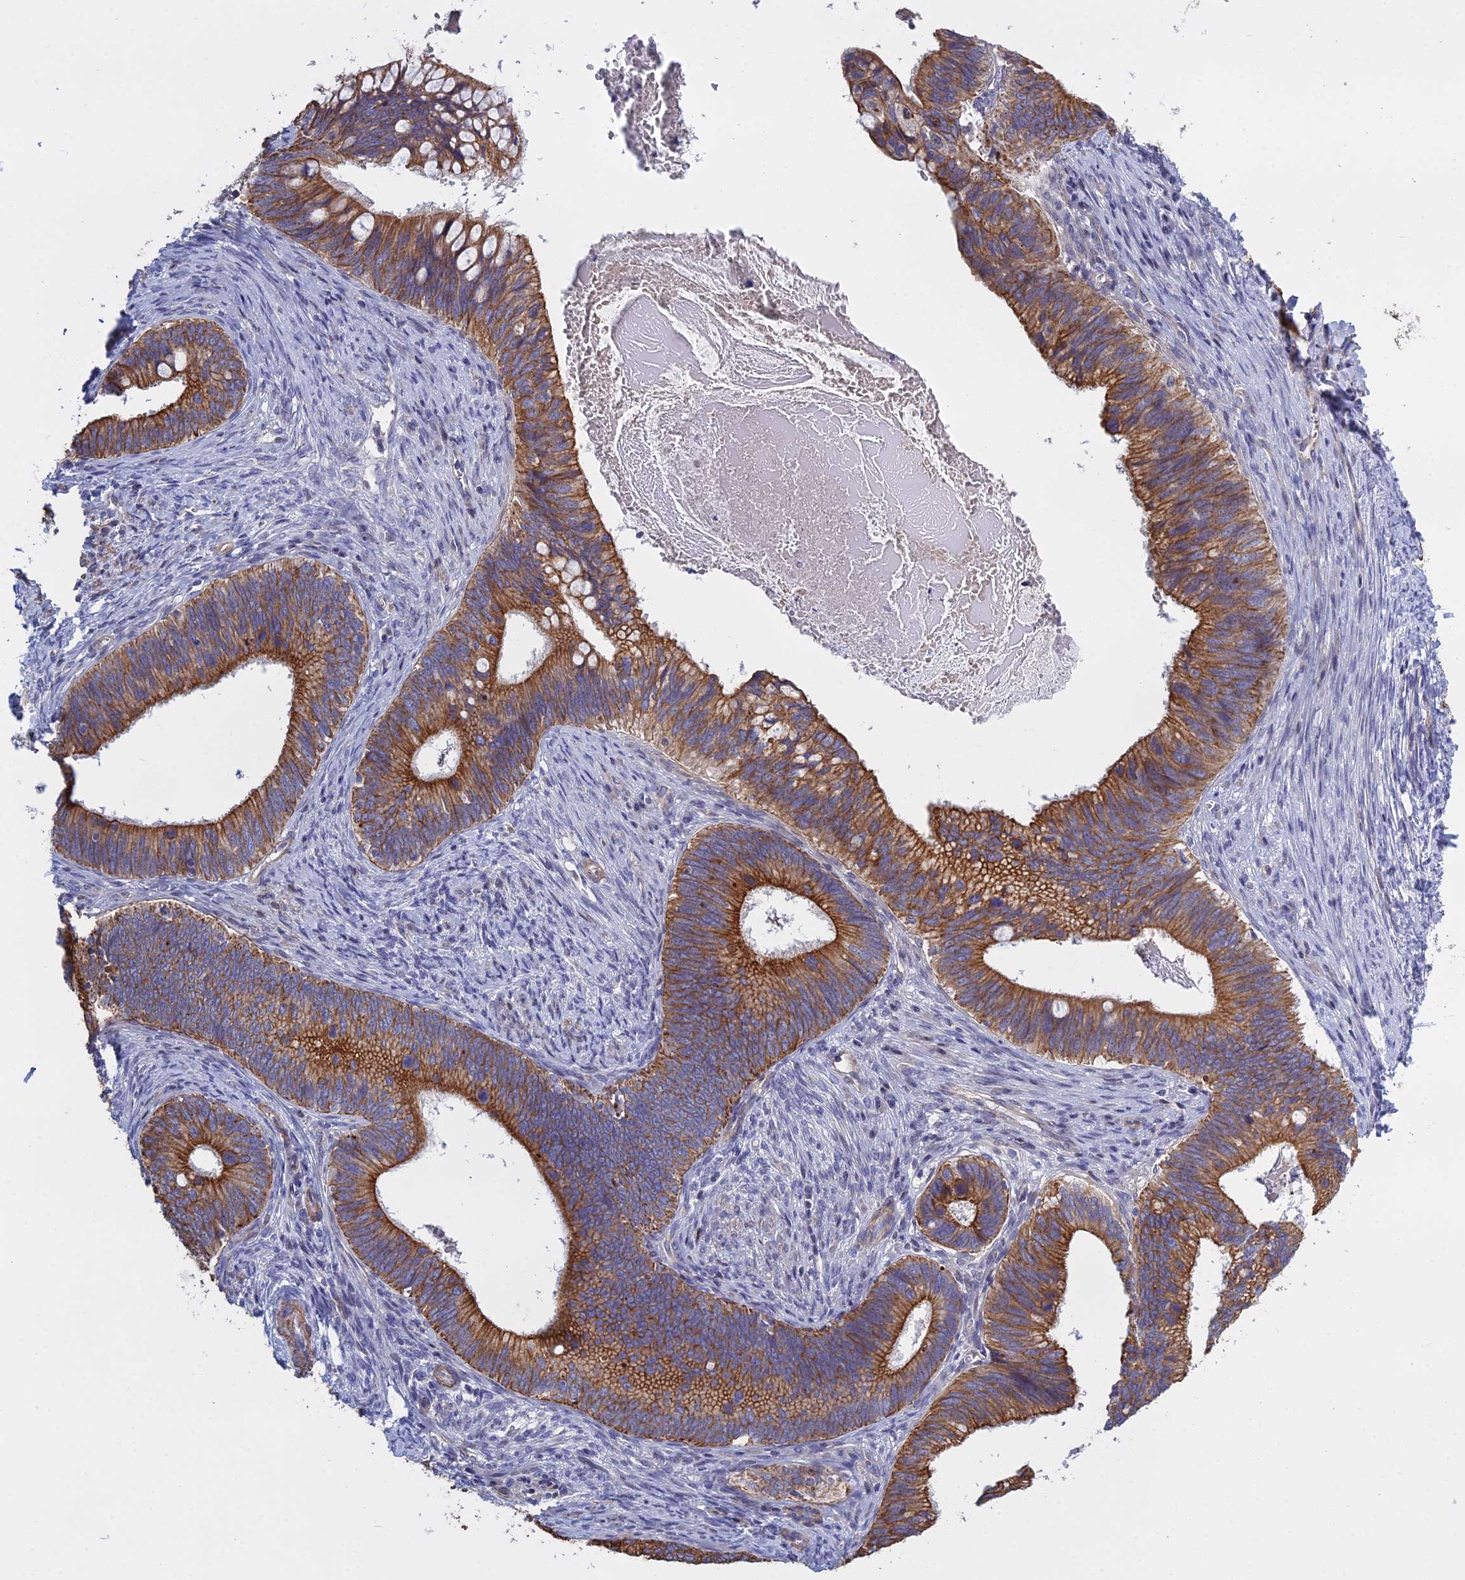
{"staining": {"intensity": "strong", "quantity": ">75%", "location": "cytoplasmic/membranous"}, "tissue": "cervical cancer", "cell_type": "Tumor cells", "image_type": "cancer", "snomed": [{"axis": "morphology", "description": "Adenocarcinoma, NOS"}, {"axis": "topography", "description": "Cervix"}], "caption": "Immunohistochemistry (IHC) histopathology image of neoplastic tissue: adenocarcinoma (cervical) stained using immunohistochemistry reveals high levels of strong protein expression localized specifically in the cytoplasmic/membranous of tumor cells, appearing as a cytoplasmic/membranous brown color.", "gene": "LZTS2", "patient": {"sex": "female", "age": 42}}